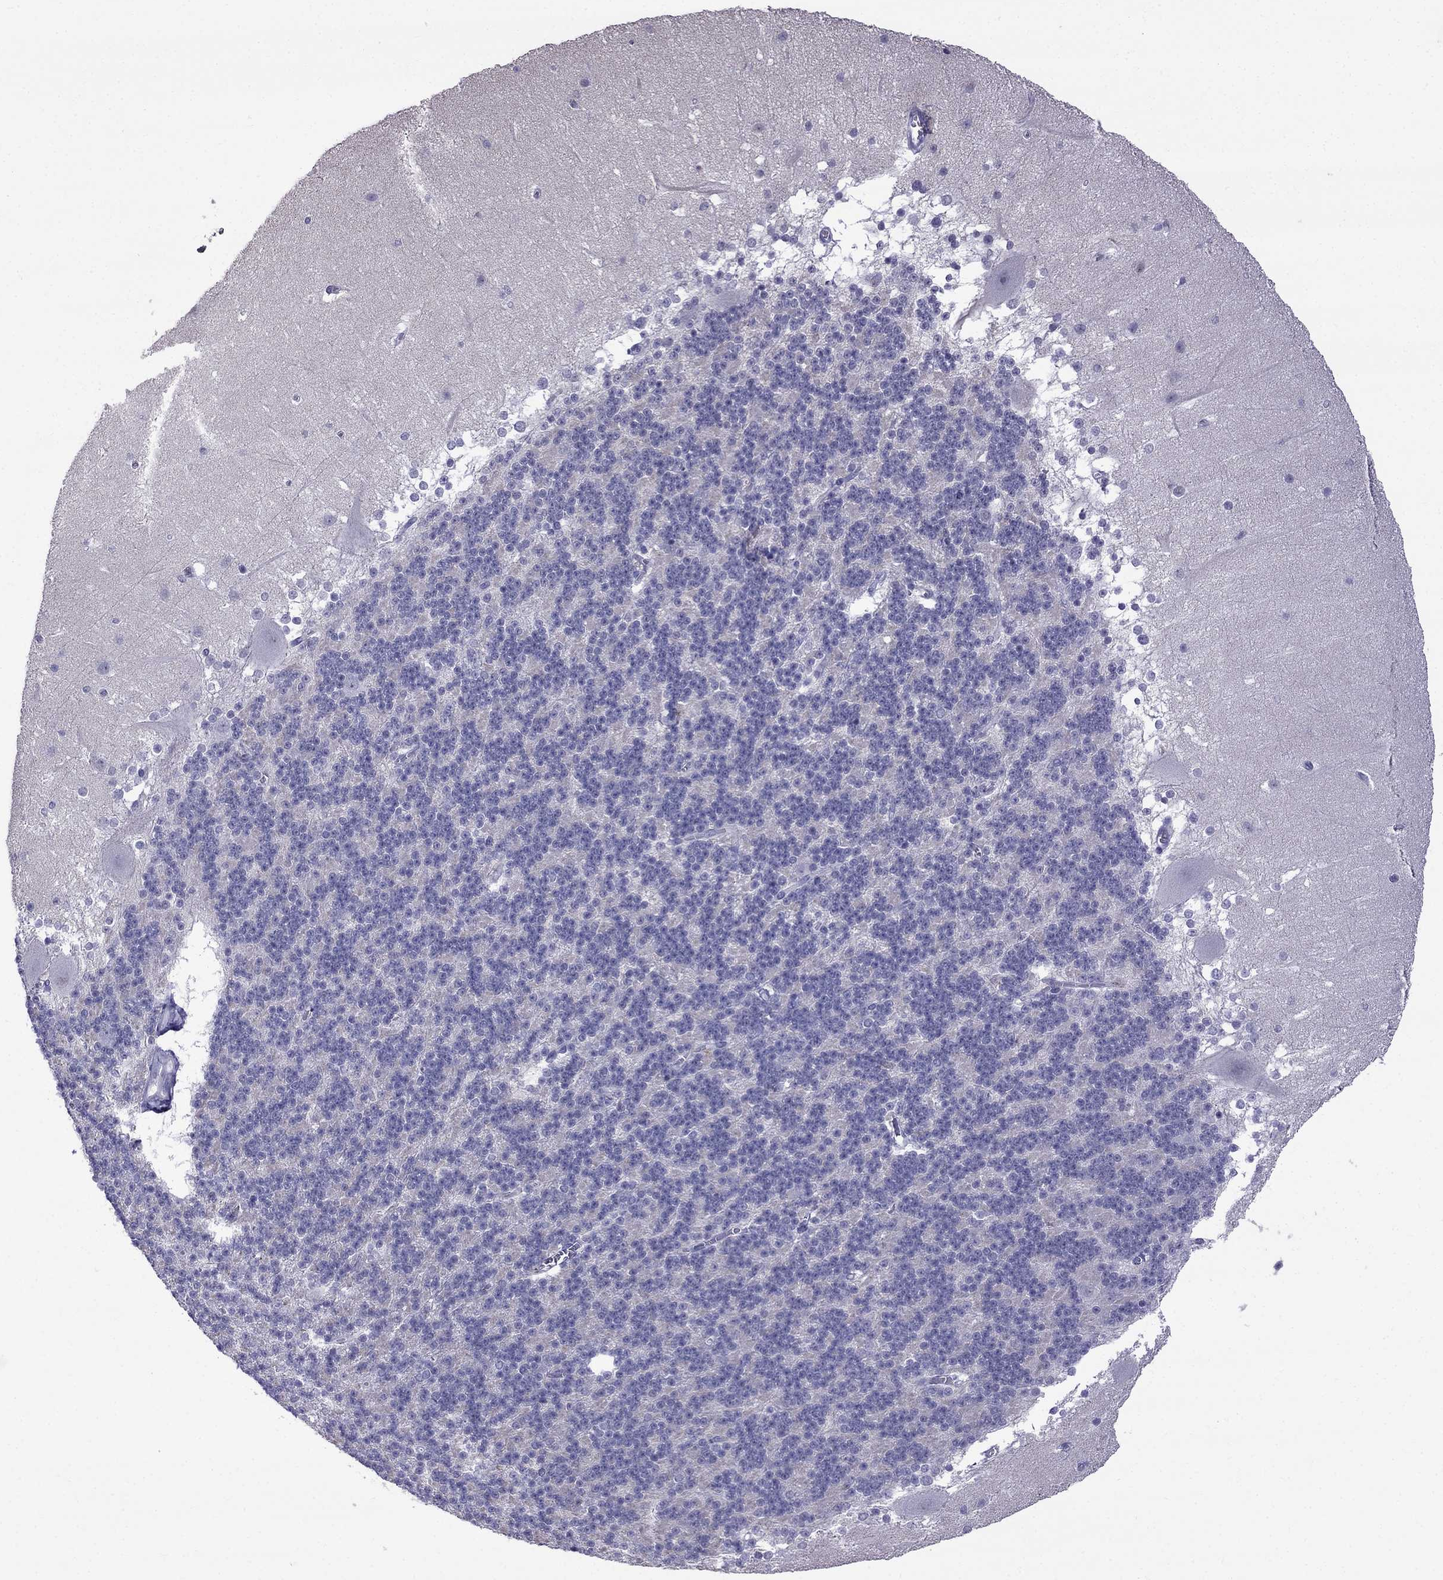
{"staining": {"intensity": "negative", "quantity": "none", "location": "none"}, "tissue": "cerebellum", "cell_type": "Cells in granular layer", "image_type": "normal", "snomed": [{"axis": "morphology", "description": "Normal tissue, NOS"}, {"axis": "topography", "description": "Cerebellum"}], "caption": "Immunohistochemistry (IHC) of benign human cerebellum exhibits no expression in cells in granular layer. Brightfield microscopy of IHC stained with DAB (3,3'-diaminobenzidine) (brown) and hematoxylin (blue), captured at high magnification.", "gene": "MGP", "patient": {"sex": "female", "age": 19}}